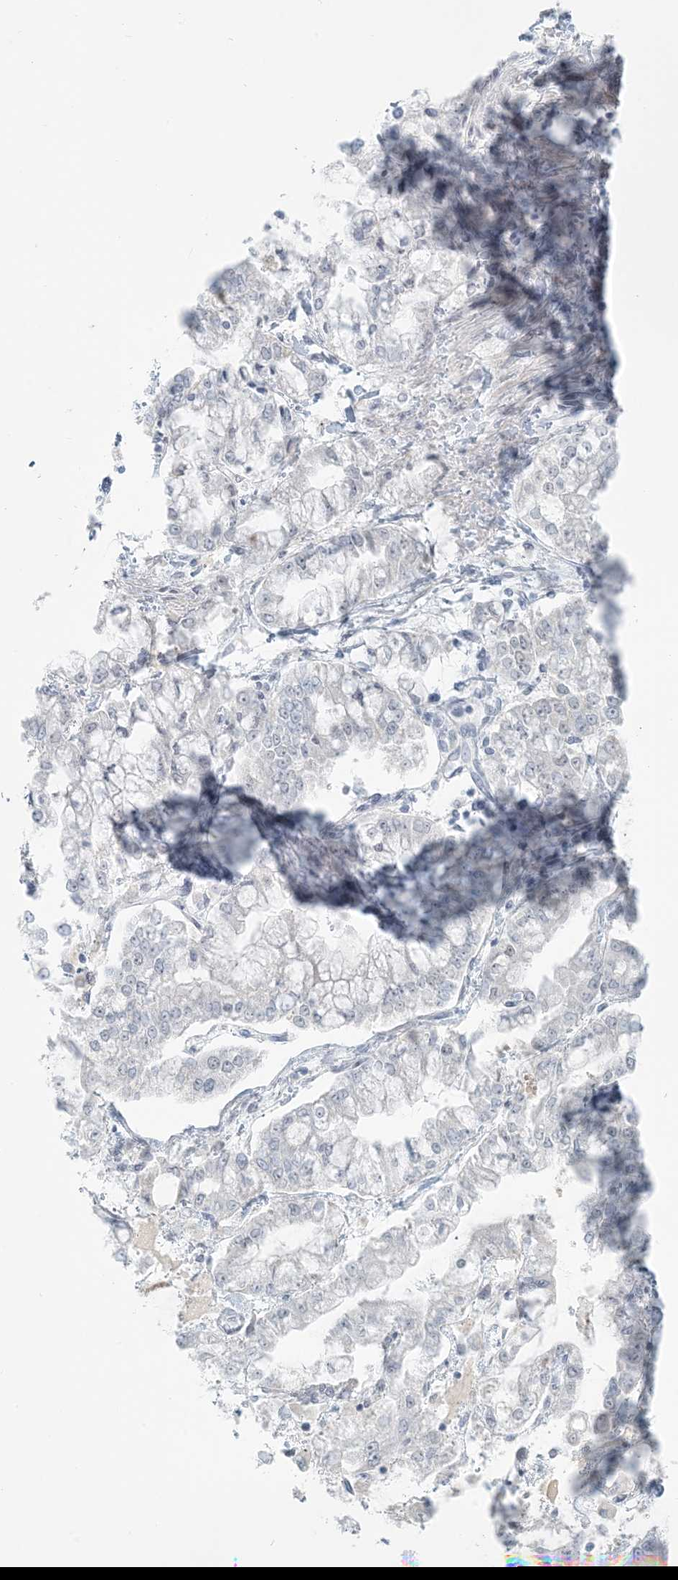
{"staining": {"intensity": "negative", "quantity": "none", "location": "none"}, "tissue": "stomach cancer", "cell_type": "Tumor cells", "image_type": "cancer", "snomed": [{"axis": "morphology", "description": "Normal tissue, NOS"}, {"axis": "morphology", "description": "Adenocarcinoma, NOS"}, {"axis": "topography", "description": "Stomach, upper"}, {"axis": "topography", "description": "Stomach"}], "caption": "Histopathology image shows no protein staining in tumor cells of stomach cancer (adenocarcinoma) tissue.", "gene": "SCML1", "patient": {"sex": "male", "age": 76}}